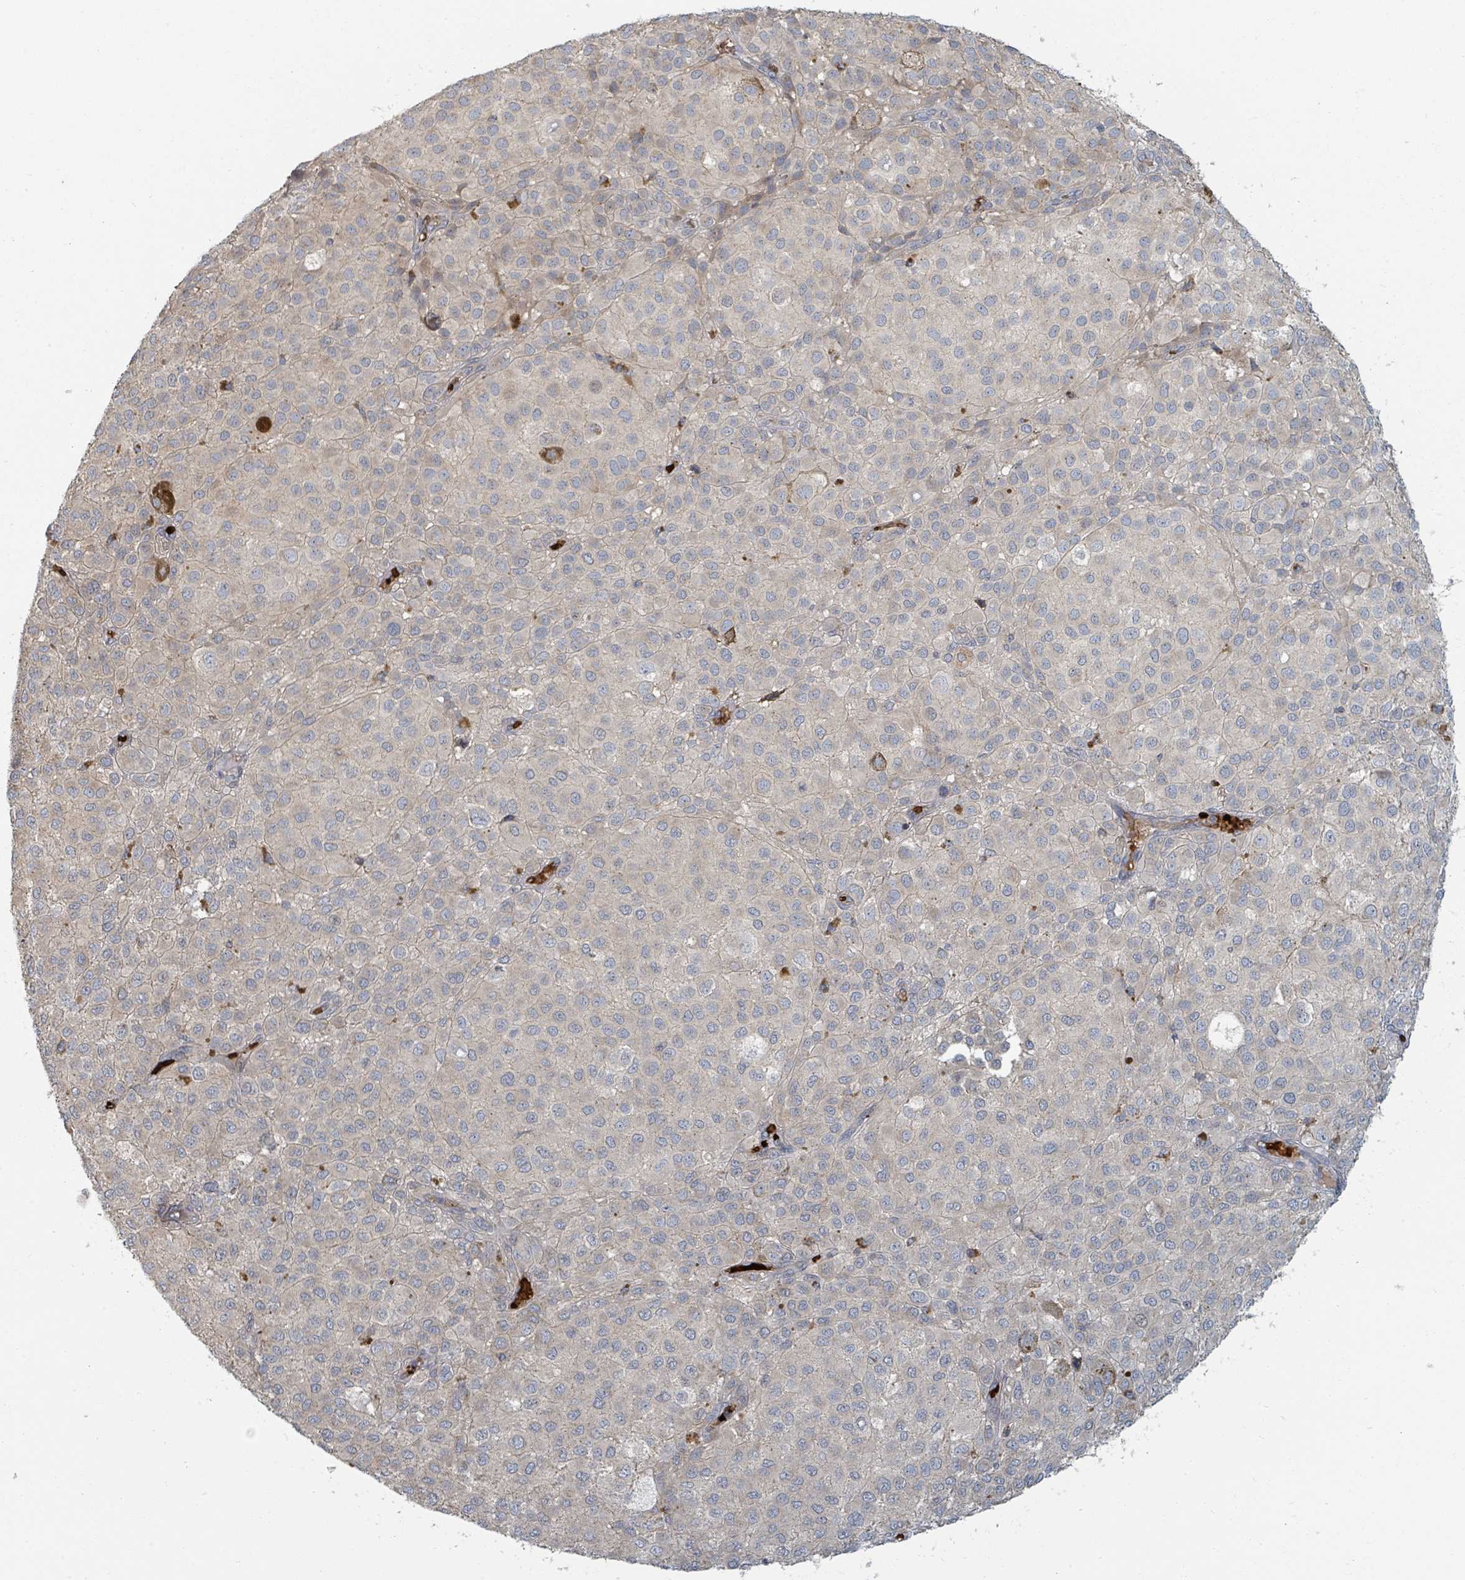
{"staining": {"intensity": "negative", "quantity": "none", "location": "none"}, "tissue": "melanoma", "cell_type": "Tumor cells", "image_type": "cancer", "snomed": [{"axis": "morphology", "description": "Malignant melanoma, NOS"}, {"axis": "topography", "description": "Skin"}], "caption": "This is a micrograph of IHC staining of malignant melanoma, which shows no expression in tumor cells.", "gene": "TRPC4AP", "patient": {"sex": "male", "age": 64}}